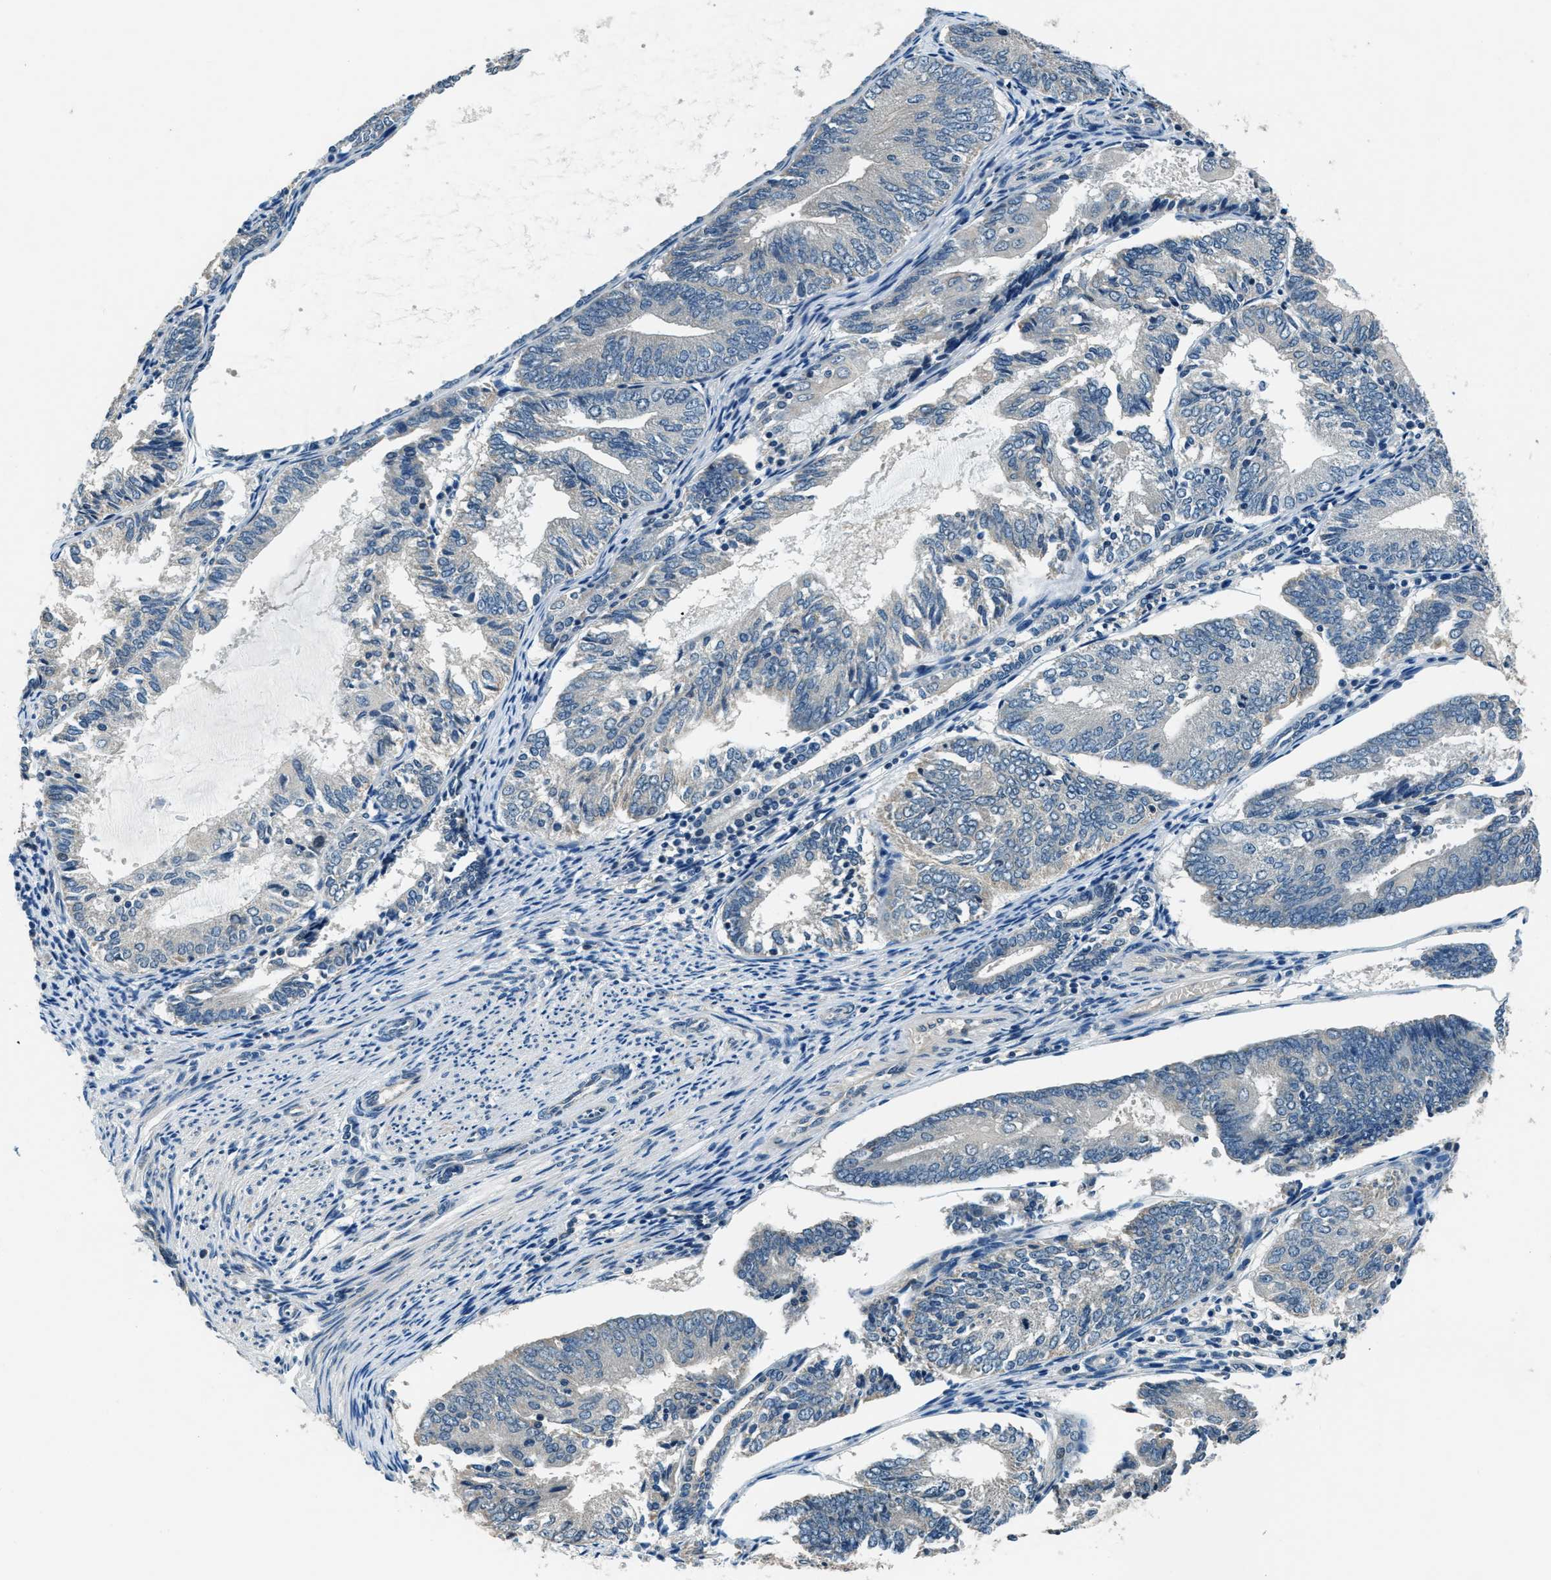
{"staining": {"intensity": "negative", "quantity": "none", "location": "none"}, "tissue": "endometrial cancer", "cell_type": "Tumor cells", "image_type": "cancer", "snomed": [{"axis": "morphology", "description": "Adenocarcinoma, NOS"}, {"axis": "topography", "description": "Endometrium"}], "caption": "Endometrial cancer (adenocarcinoma) stained for a protein using IHC displays no expression tumor cells.", "gene": "NME8", "patient": {"sex": "female", "age": 81}}